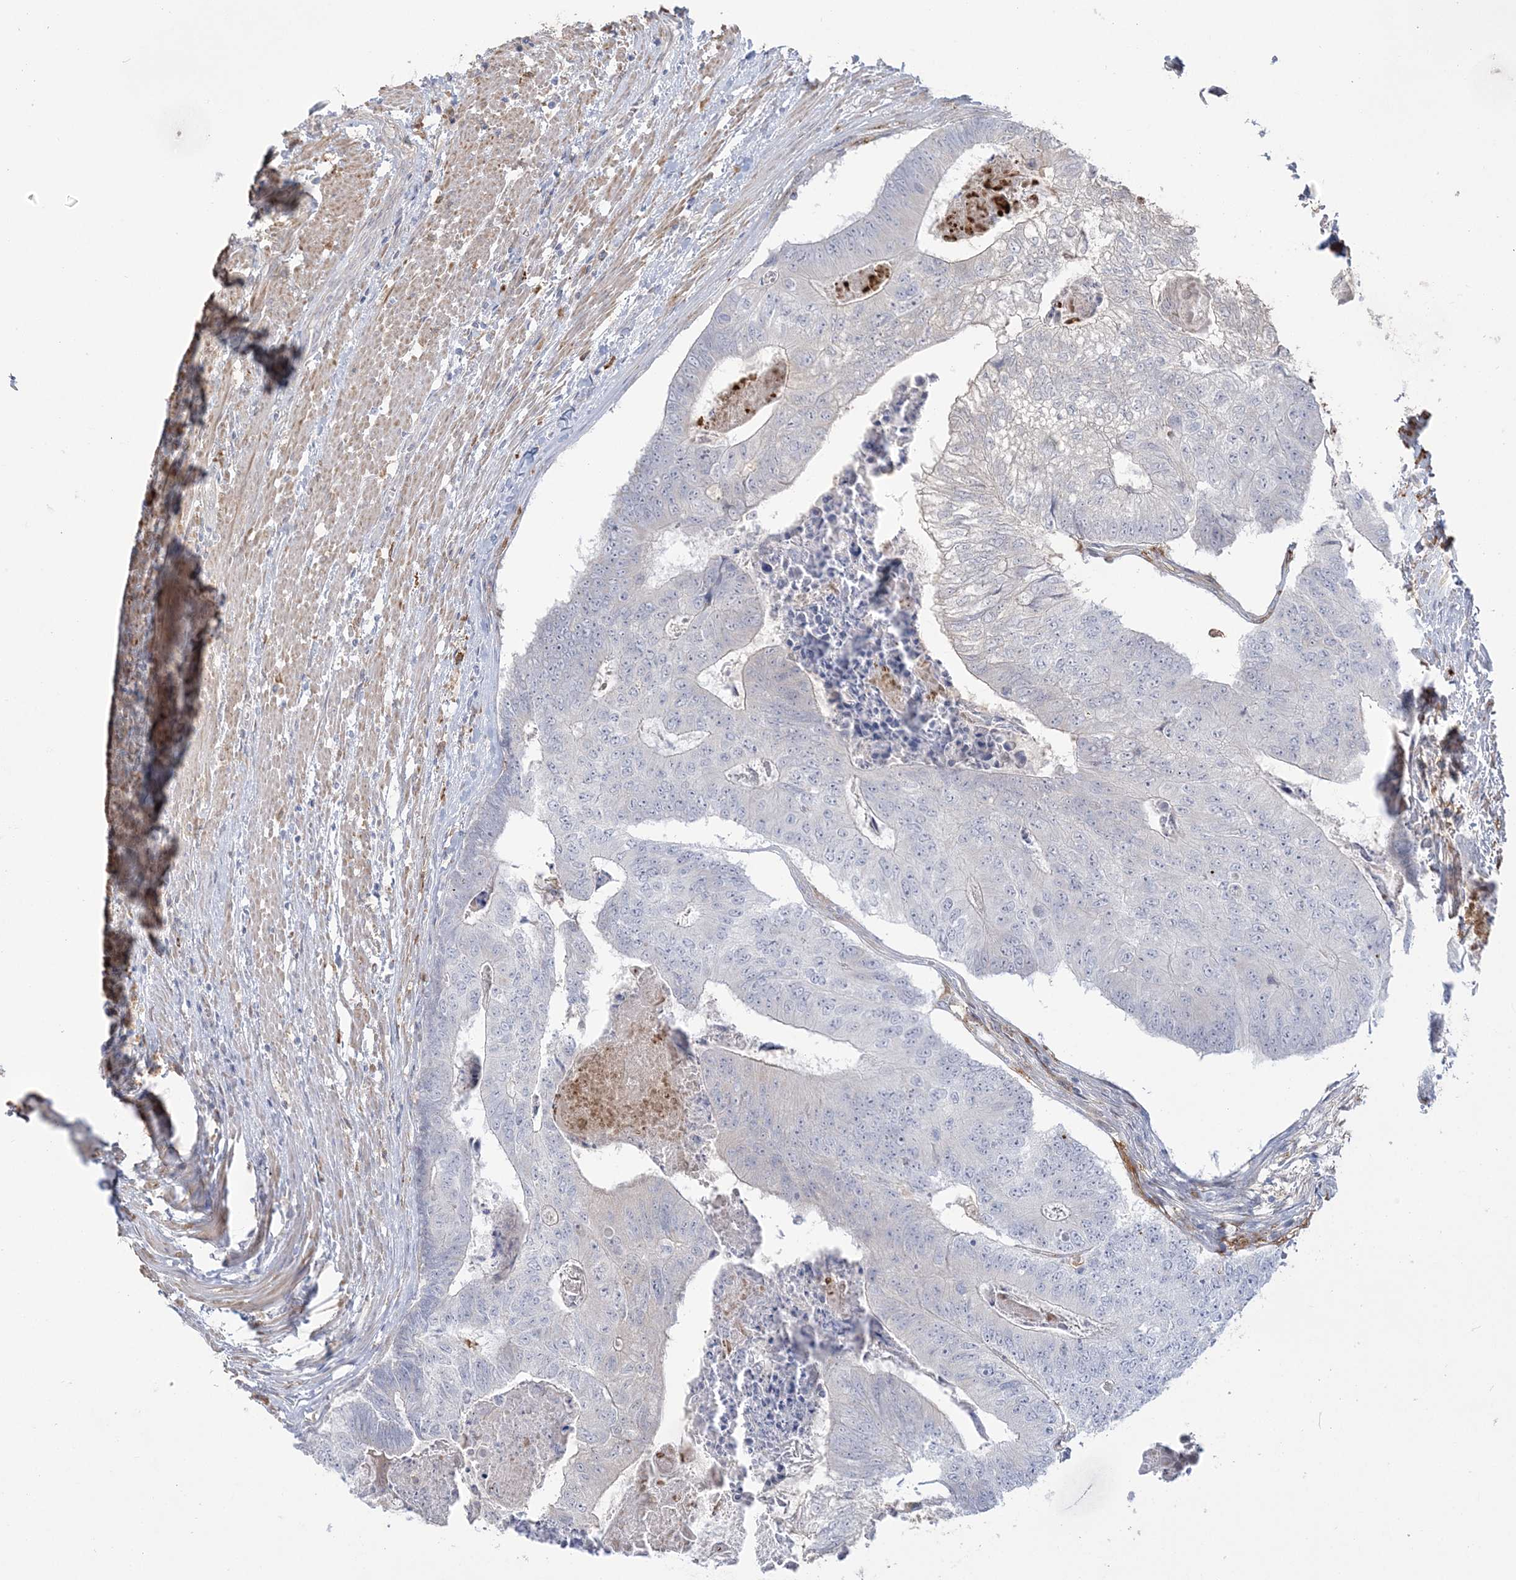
{"staining": {"intensity": "negative", "quantity": "none", "location": "none"}, "tissue": "colorectal cancer", "cell_type": "Tumor cells", "image_type": "cancer", "snomed": [{"axis": "morphology", "description": "Adenocarcinoma, NOS"}, {"axis": "topography", "description": "Colon"}], "caption": "This histopathology image is of colorectal adenocarcinoma stained with immunohistochemistry to label a protein in brown with the nuclei are counter-stained blue. There is no positivity in tumor cells.", "gene": "HAAO", "patient": {"sex": "female", "age": 67}}